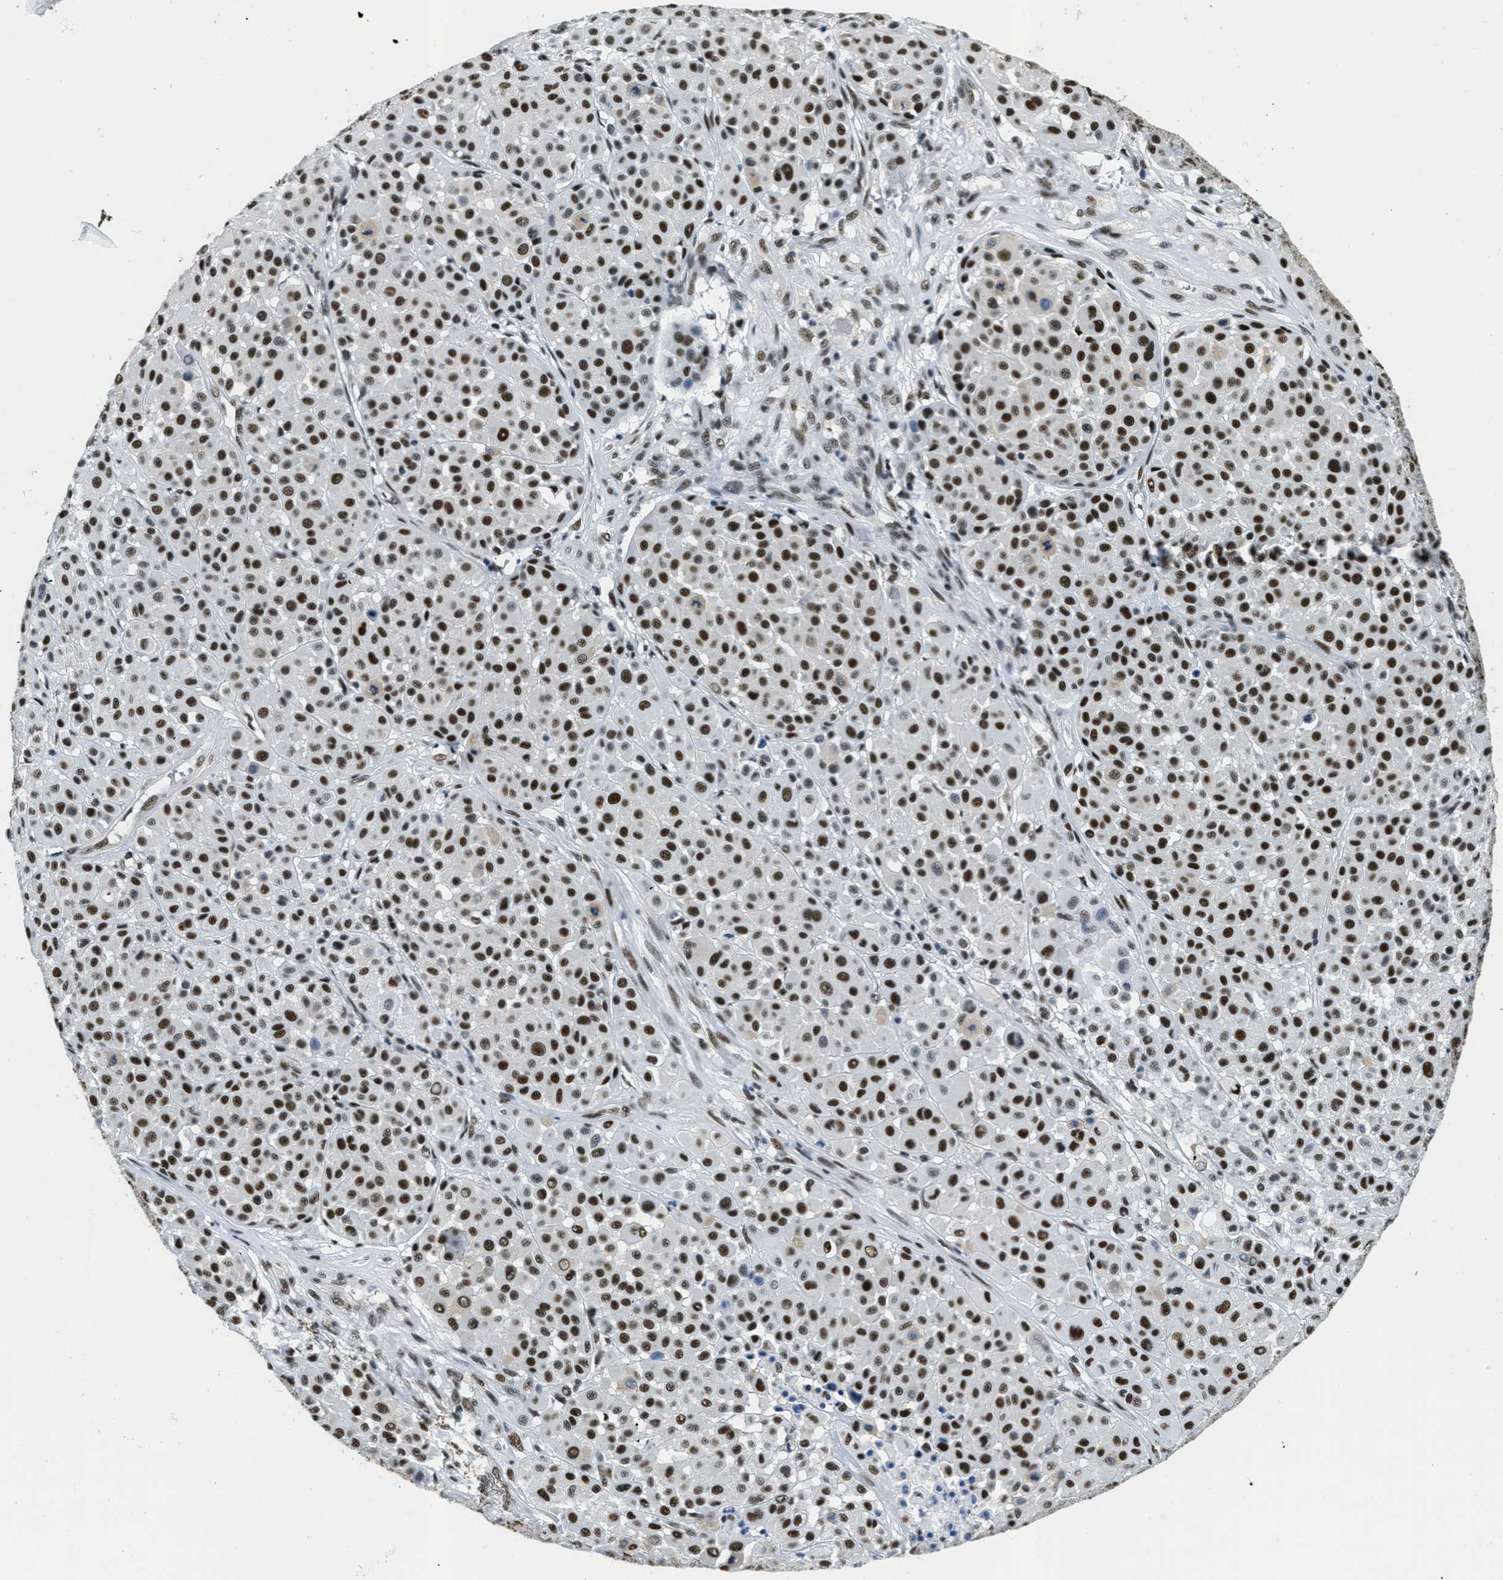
{"staining": {"intensity": "strong", "quantity": ">75%", "location": "nuclear"}, "tissue": "melanoma", "cell_type": "Tumor cells", "image_type": "cancer", "snomed": [{"axis": "morphology", "description": "Malignant melanoma, Metastatic site"}, {"axis": "topography", "description": "Soft tissue"}], "caption": "Immunohistochemistry photomicrograph of human malignant melanoma (metastatic site) stained for a protein (brown), which shows high levels of strong nuclear positivity in approximately >75% of tumor cells.", "gene": "SSB", "patient": {"sex": "male", "age": 41}}